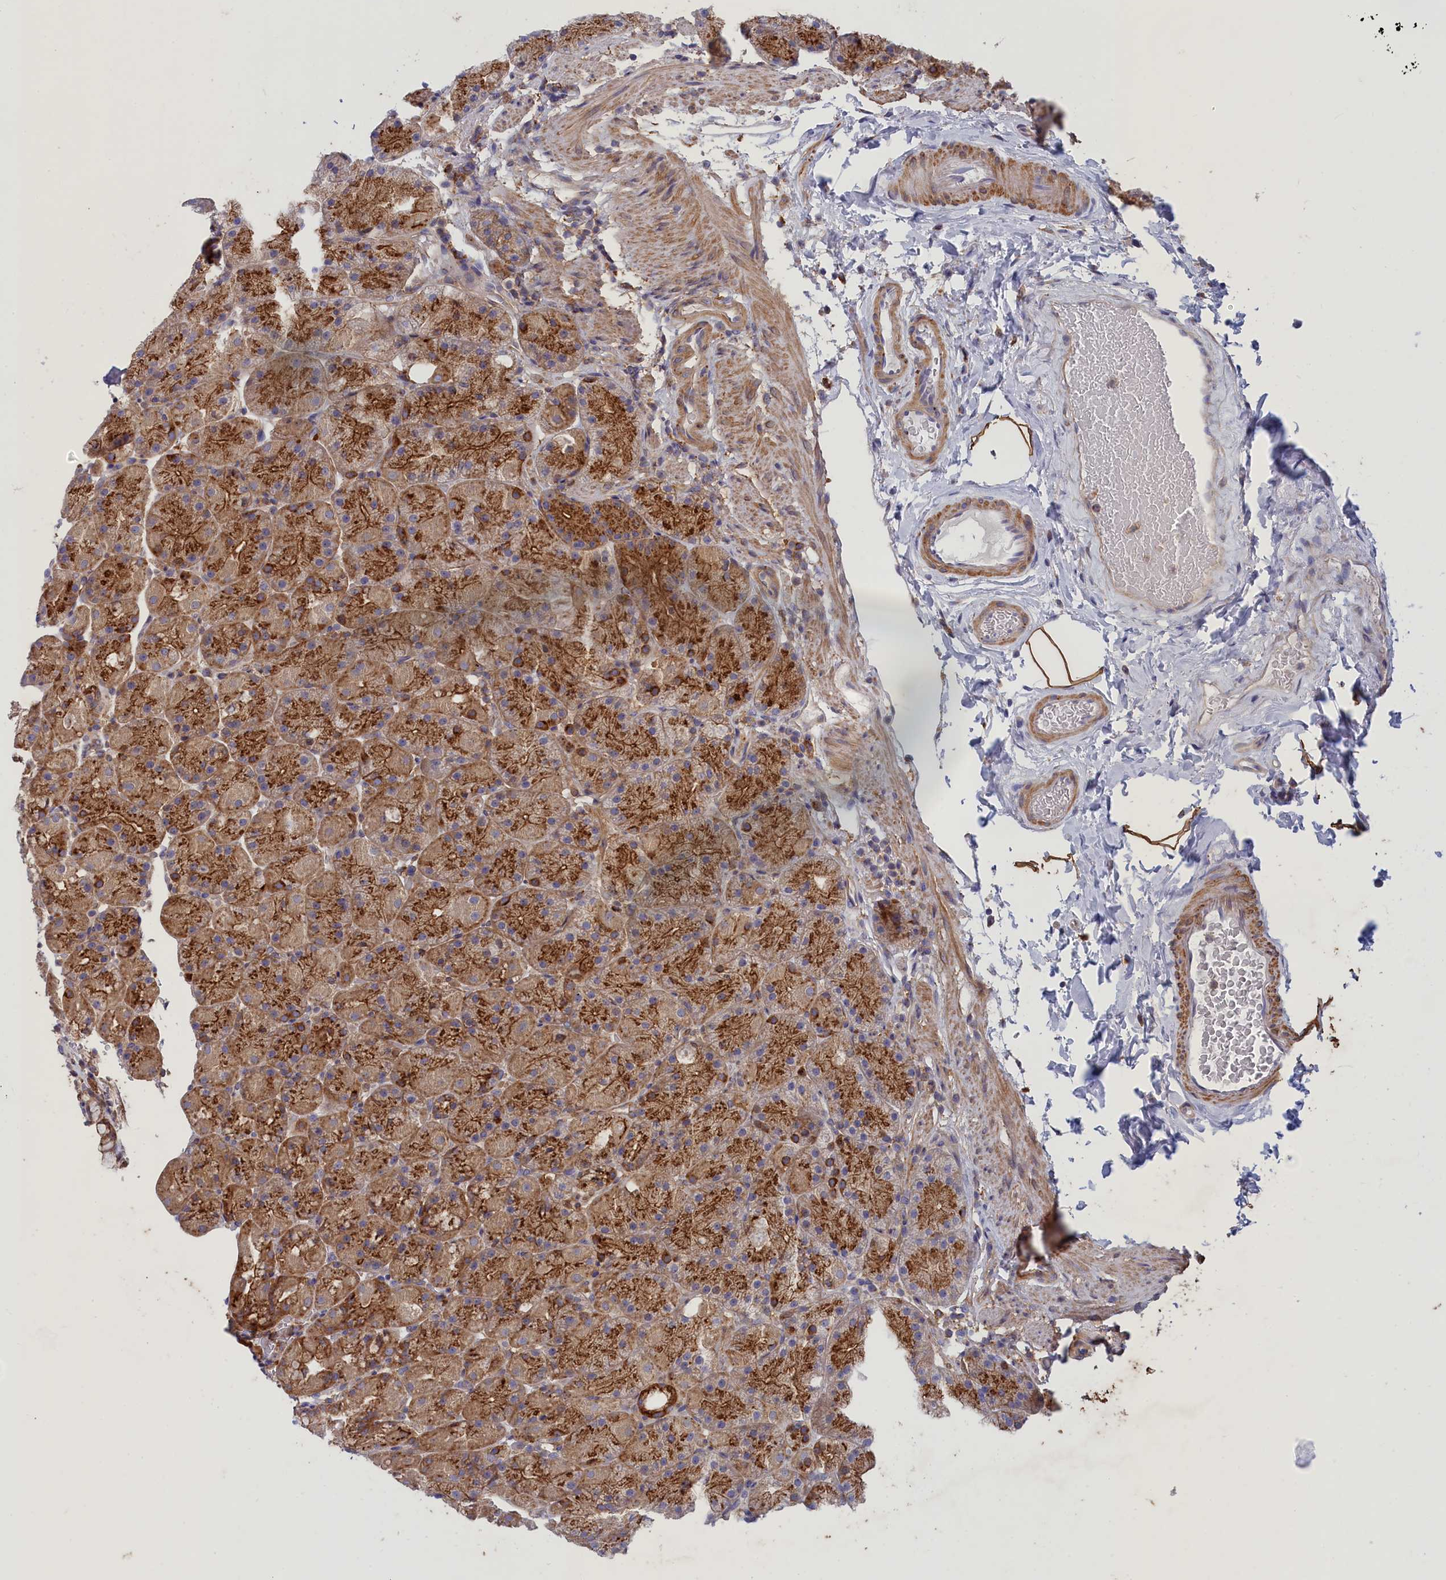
{"staining": {"intensity": "strong", "quantity": "25%-75%", "location": "cytoplasmic/membranous"}, "tissue": "stomach", "cell_type": "Glandular cells", "image_type": "normal", "snomed": [{"axis": "morphology", "description": "Normal tissue, NOS"}, {"axis": "topography", "description": "Stomach, upper"}, {"axis": "topography", "description": "Stomach, lower"}], "caption": "Immunohistochemistry (IHC) of unremarkable human stomach shows high levels of strong cytoplasmic/membranous staining in about 25%-75% of glandular cells.", "gene": "SCAMP4", "patient": {"sex": "male", "age": 67}}